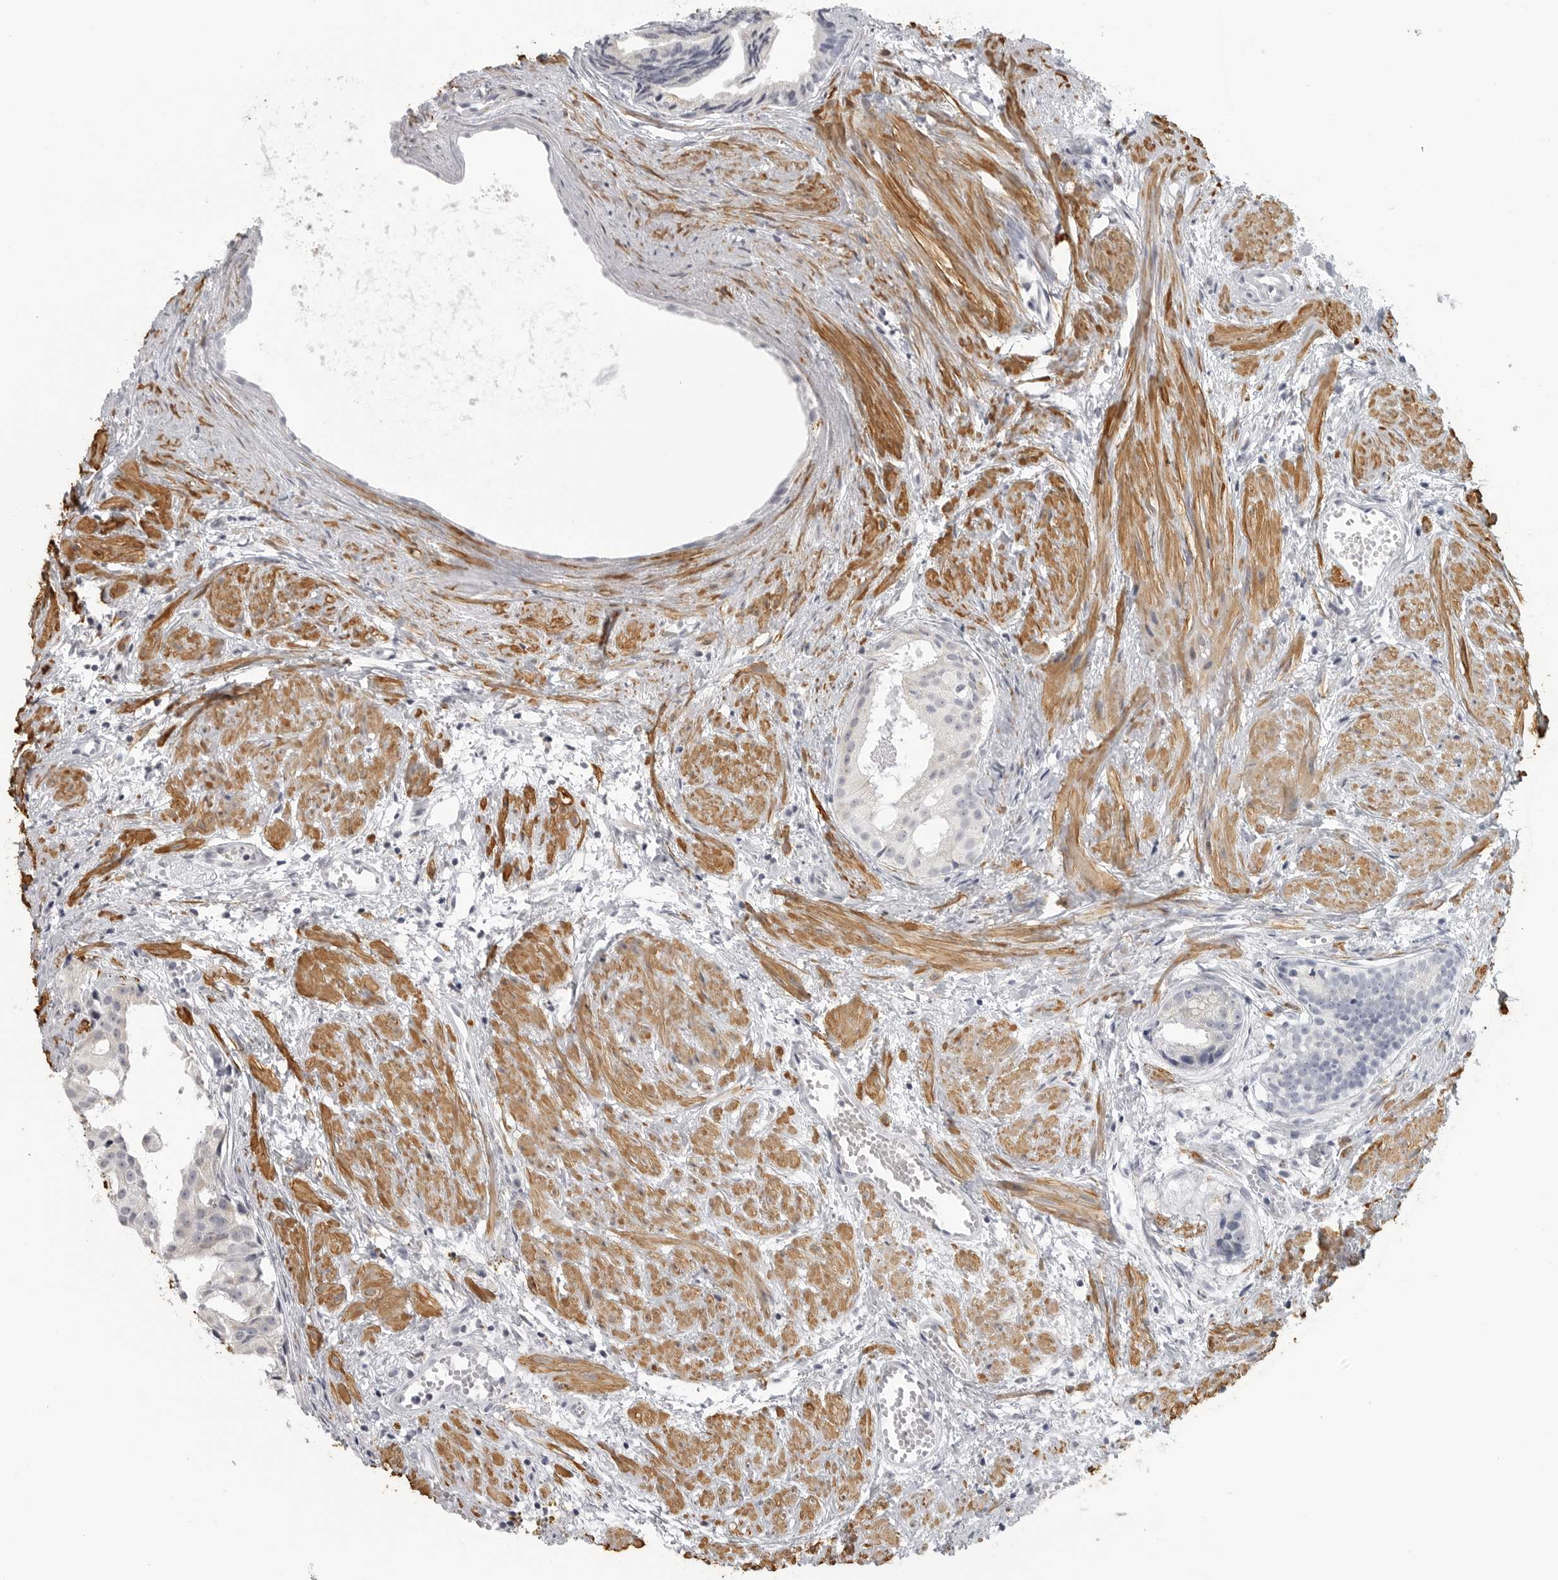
{"staining": {"intensity": "negative", "quantity": "none", "location": "none"}, "tissue": "prostate cancer", "cell_type": "Tumor cells", "image_type": "cancer", "snomed": [{"axis": "morphology", "description": "Adenocarcinoma, Low grade"}, {"axis": "topography", "description": "Prostate"}], "caption": "An immunohistochemistry (IHC) micrograph of prostate cancer is shown. There is no staining in tumor cells of prostate cancer.", "gene": "MAP7D1", "patient": {"sex": "male", "age": 88}}